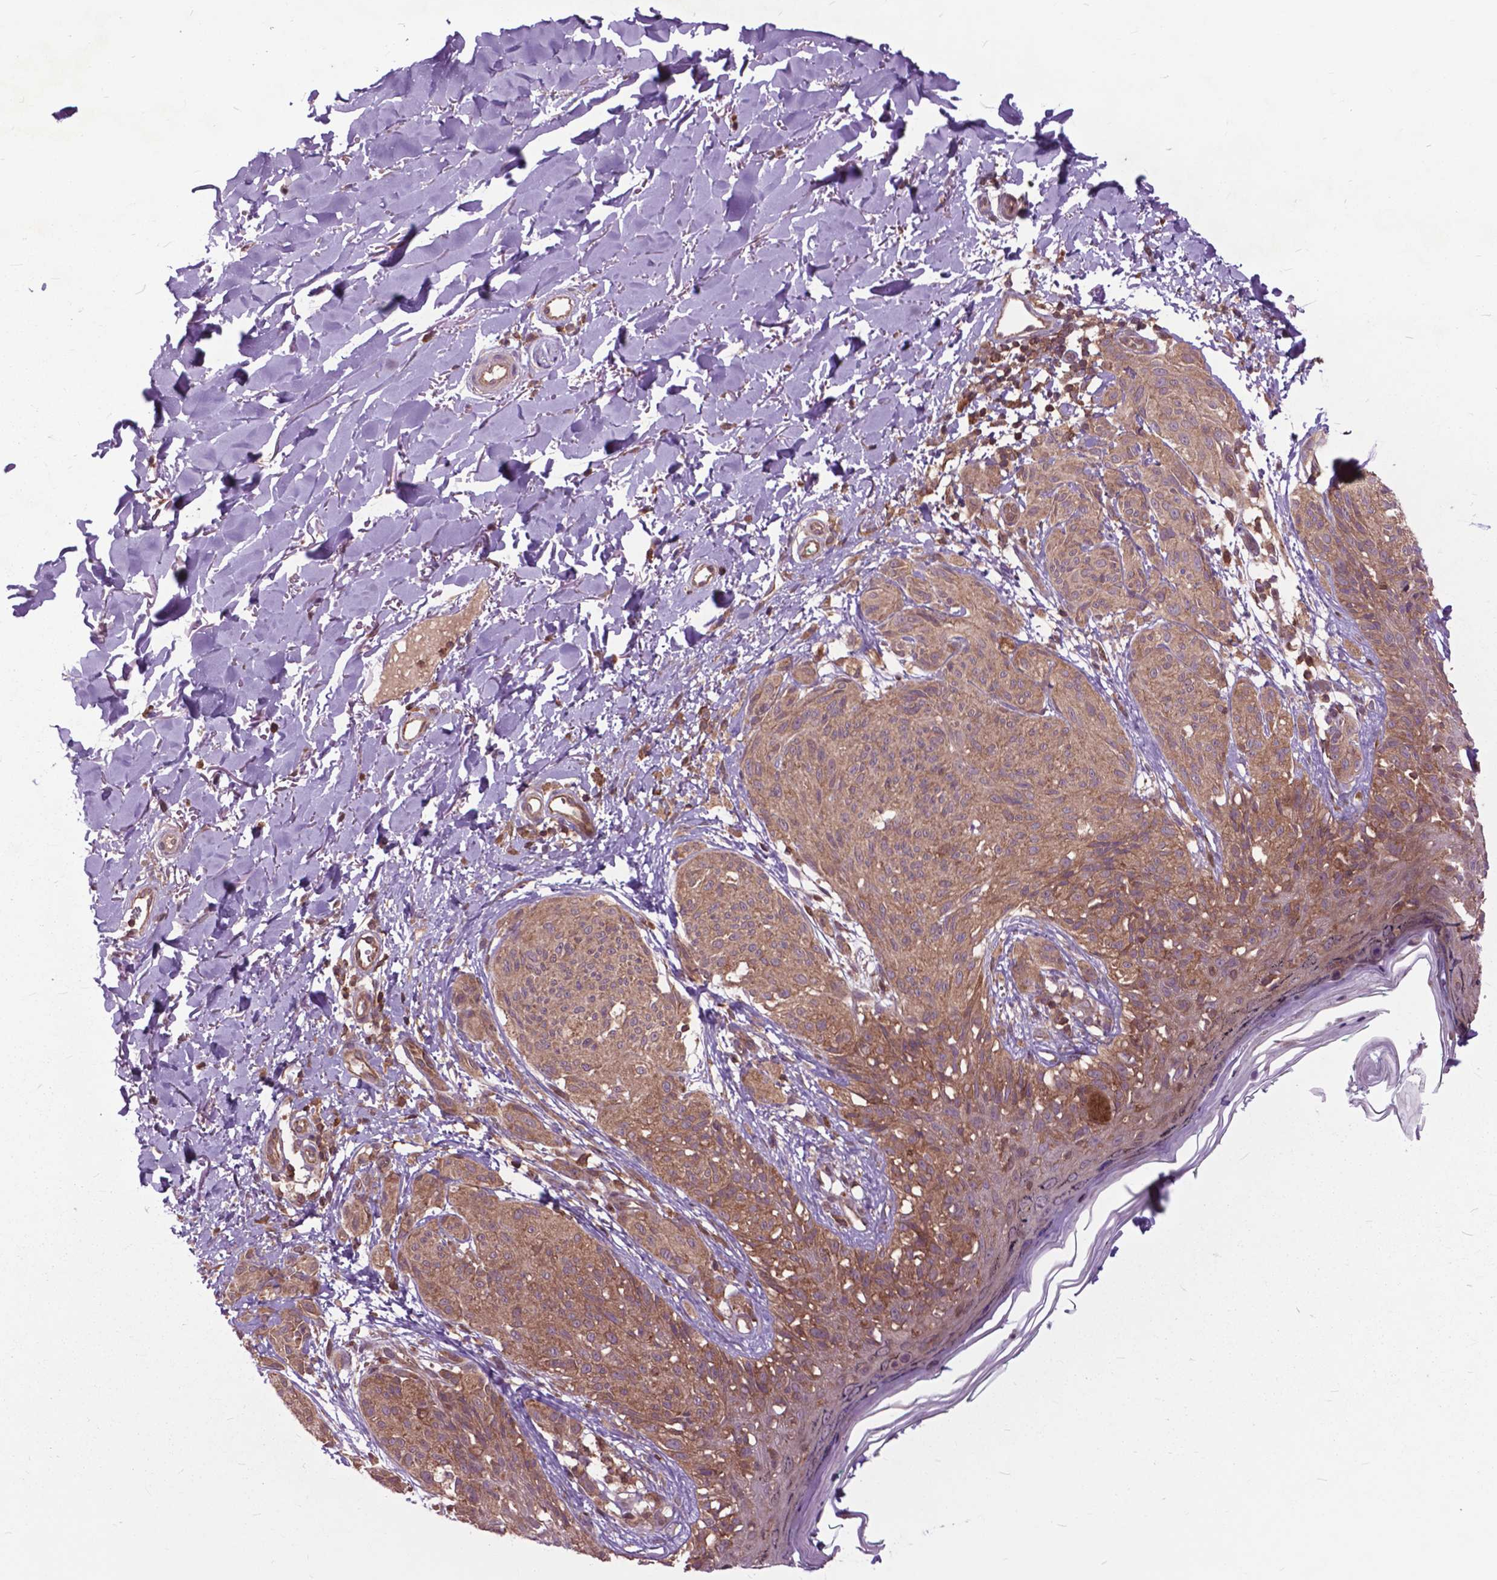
{"staining": {"intensity": "weak", "quantity": ">75%", "location": "cytoplasmic/membranous"}, "tissue": "melanoma", "cell_type": "Tumor cells", "image_type": "cancer", "snomed": [{"axis": "morphology", "description": "Malignant melanoma, NOS"}, {"axis": "topography", "description": "Skin"}], "caption": "Melanoma stained with immunohistochemistry reveals weak cytoplasmic/membranous expression in approximately >75% of tumor cells.", "gene": "ARAF", "patient": {"sex": "female", "age": 87}}